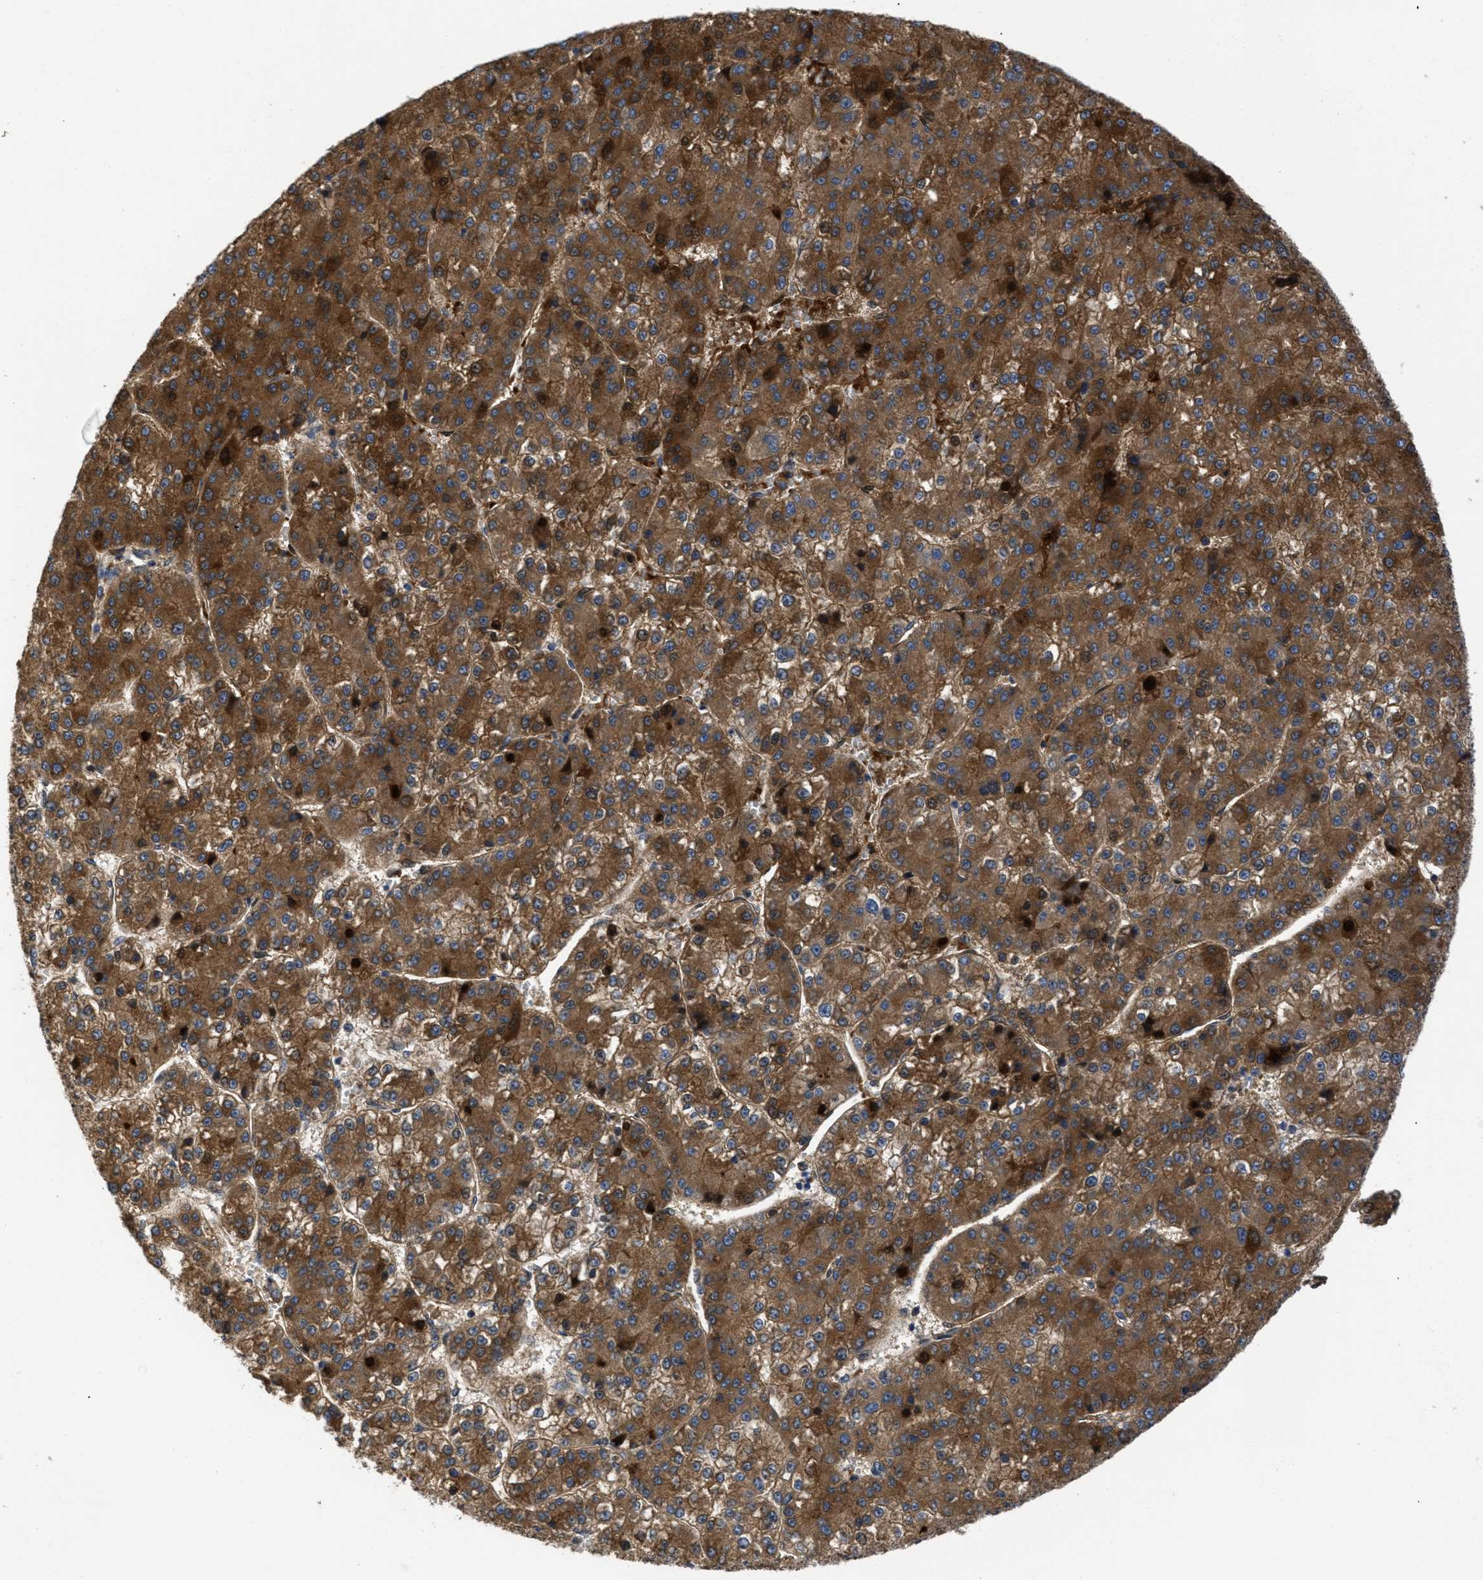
{"staining": {"intensity": "strong", "quantity": ">75%", "location": "cytoplasmic/membranous"}, "tissue": "liver cancer", "cell_type": "Tumor cells", "image_type": "cancer", "snomed": [{"axis": "morphology", "description": "Carcinoma, Hepatocellular, NOS"}, {"axis": "topography", "description": "Liver"}], "caption": "A micrograph of human liver hepatocellular carcinoma stained for a protein displays strong cytoplasmic/membranous brown staining in tumor cells. Nuclei are stained in blue.", "gene": "SERPINA6", "patient": {"sex": "female", "age": 73}}